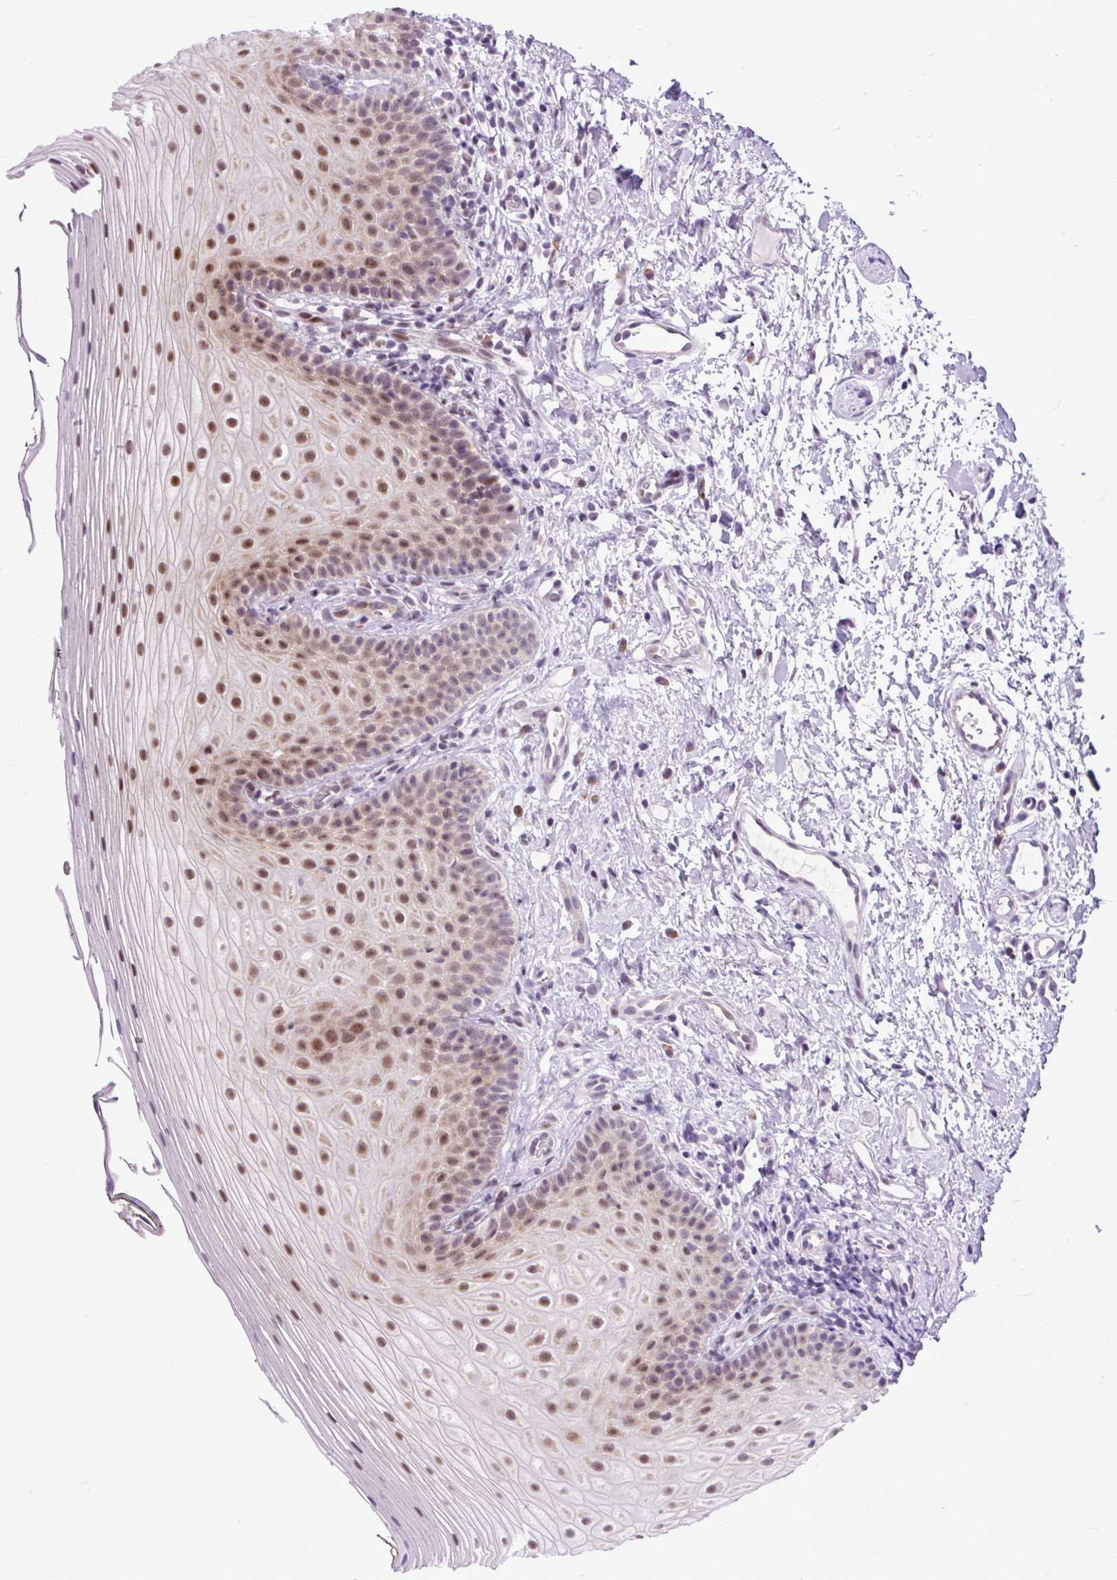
{"staining": {"intensity": "moderate", "quantity": ">75%", "location": "nuclear"}, "tissue": "oral mucosa", "cell_type": "Squamous epithelial cells", "image_type": "normal", "snomed": [{"axis": "morphology", "description": "Normal tissue, NOS"}, {"axis": "topography", "description": "Oral tissue"}], "caption": "Immunohistochemical staining of unremarkable human oral mucosa reveals medium levels of moderate nuclear staining in about >75% of squamous epithelial cells.", "gene": "CLK2", "patient": {"sex": "male", "age": 75}}